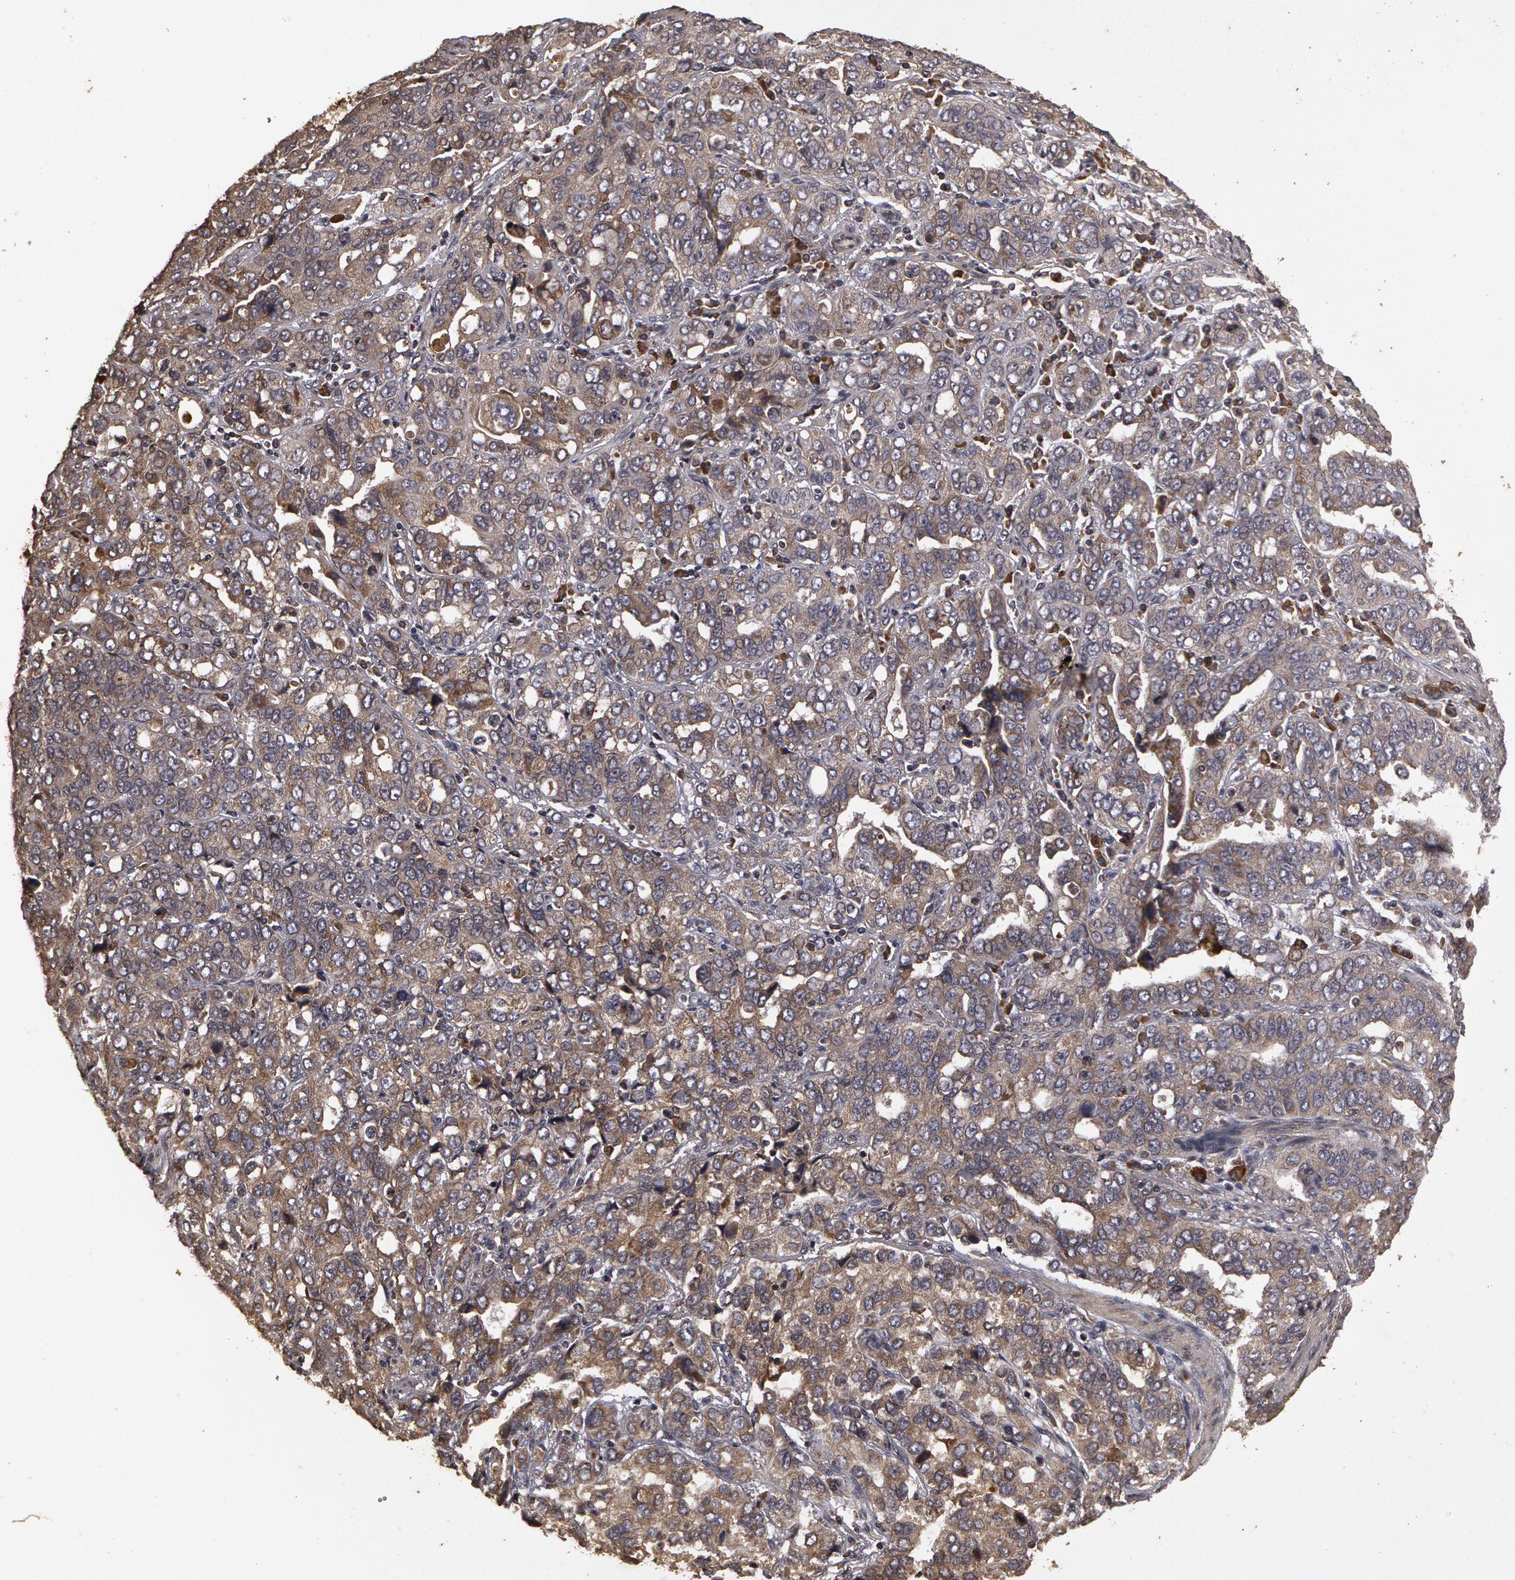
{"staining": {"intensity": "weak", "quantity": "<25%", "location": "cytoplasmic/membranous"}, "tissue": "stomach cancer", "cell_type": "Tumor cells", "image_type": "cancer", "snomed": [{"axis": "morphology", "description": "Adenocarcinoma, NOS"}, {"axis": "topography", "description": "Stomach, upper"}], "caption": "An immunohistochemistry histopathology image of adenocarcinoma (stomach) is shown. There is no staining in tumor cells of adenocarcinoma (stomach).", "gene": "CALR", "patient": {"sex": "male", "age": 76}}